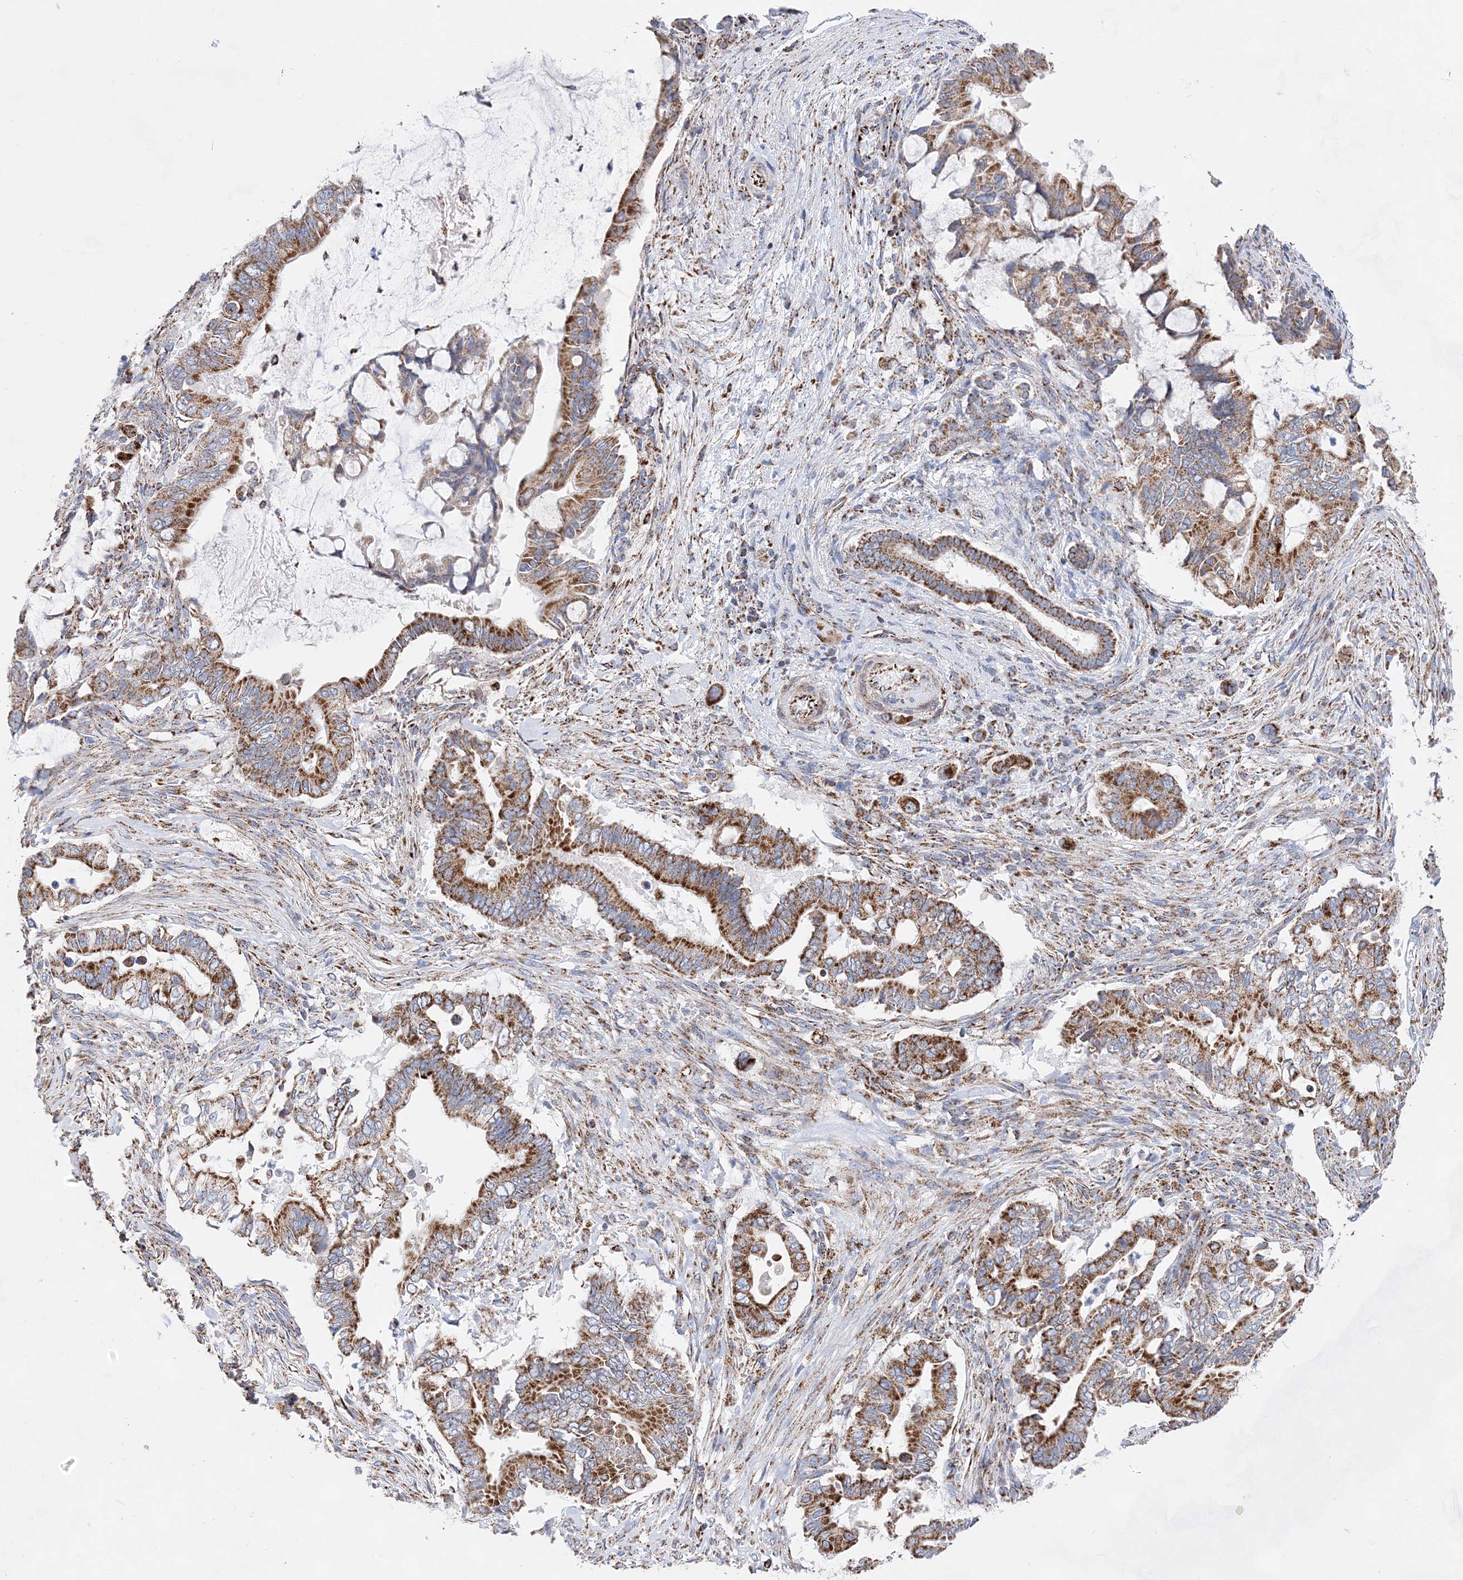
{"staining": {"intensity": "strong", "quantity": ">75%", "location": "cytoplasmic/membranous"}, "tissue": "pancreatic cancer", "cell_type": "Tumor cells", "image_type": "cancer", "snomed": [{"axis": "morphology", "description": "Adenocarcinoma, NOS"}, {"axis": "topography", "description": "Pancreas"}], "caption": "DAB immunohistochemical staining of pancreatic adenocarcinoma displays strong cytoplasmic/membranous protein positivity in approximately >75% of tumor cells.", "gene": "ACOT9", "patient": {"sex": "male", "age": 68}}